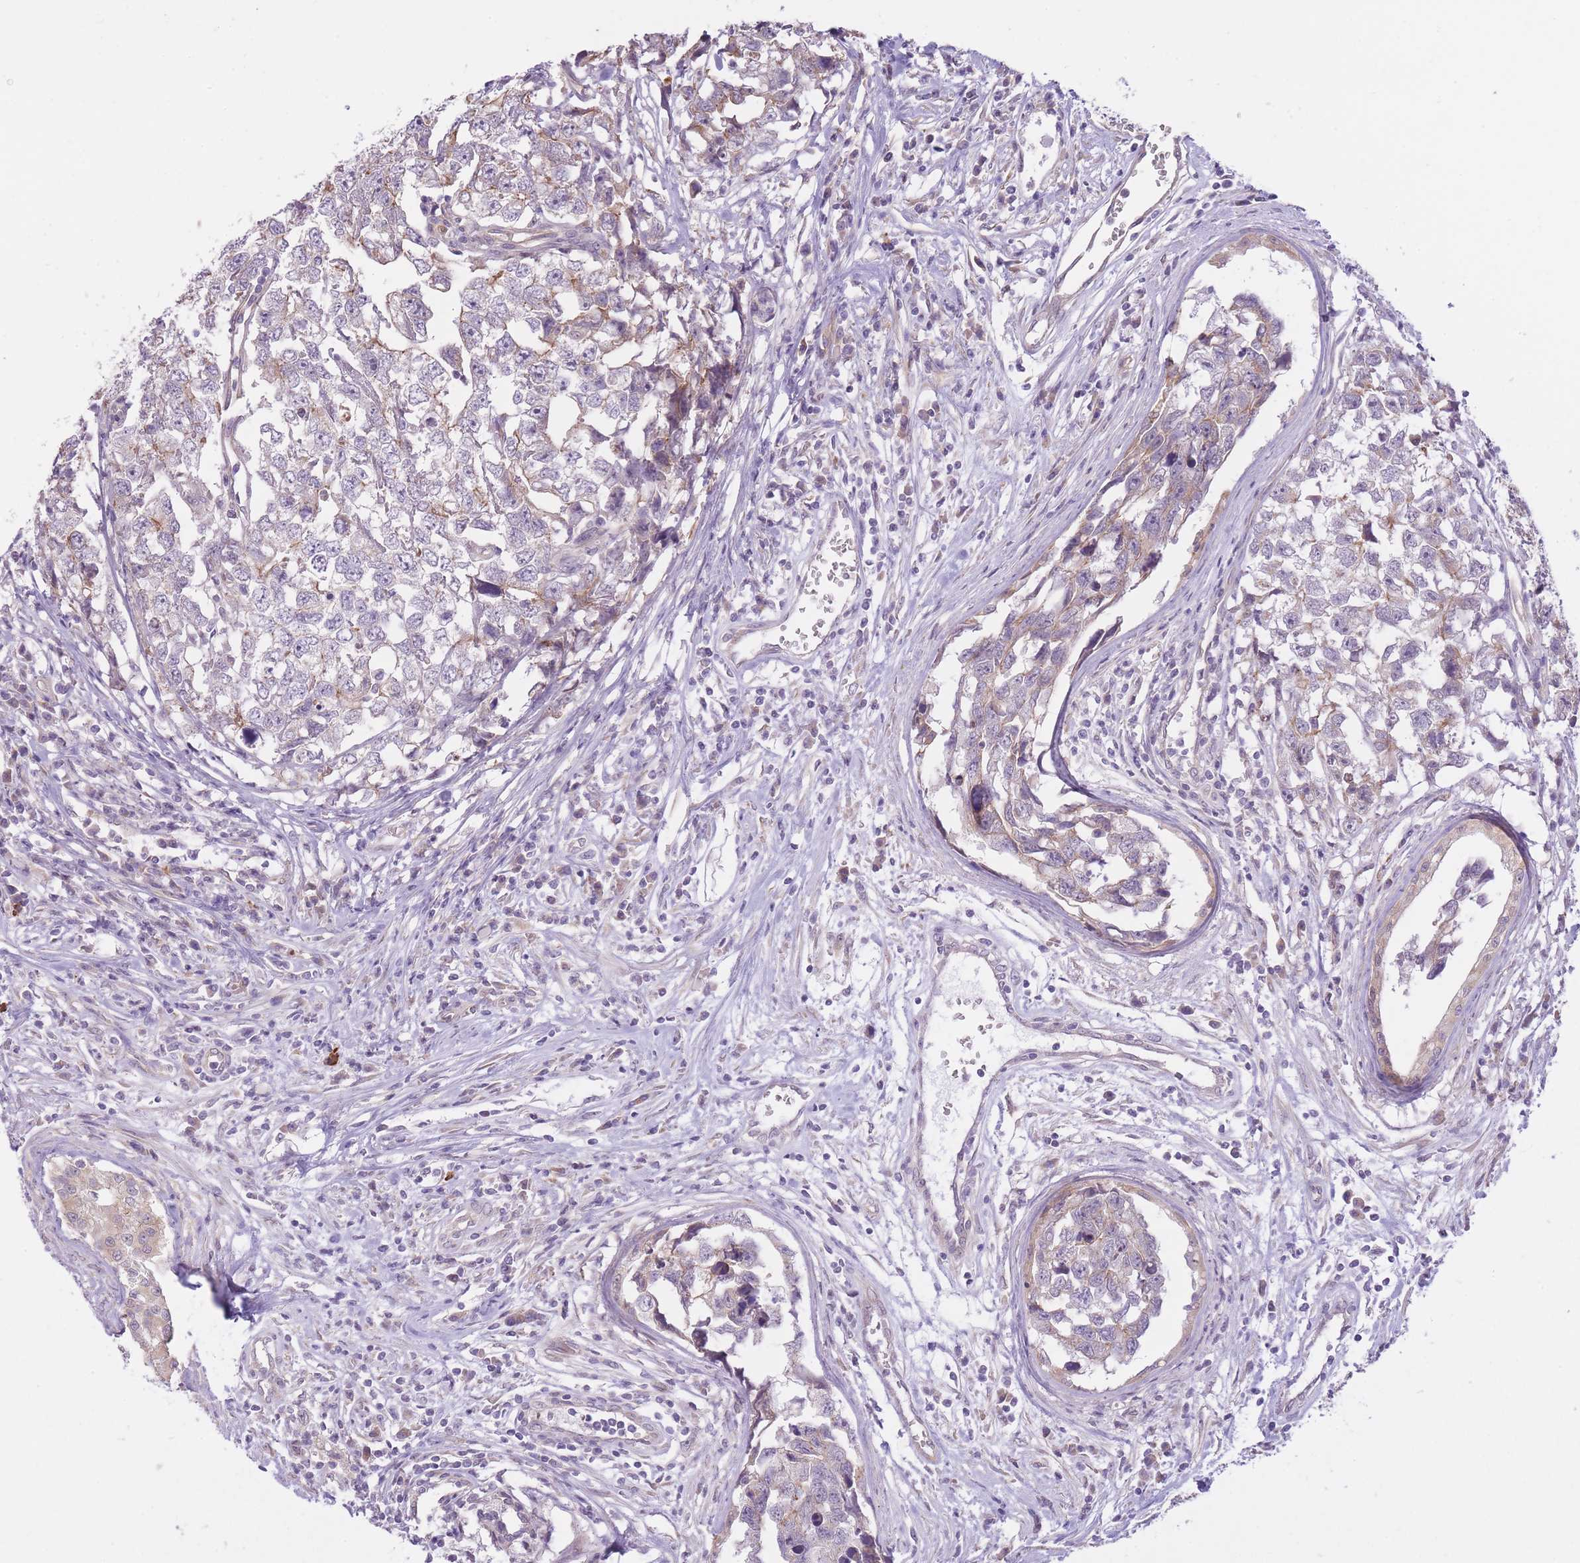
{"staining": {"intensity": "moderate", "quantity": "<25%", "location": "cytoplasmic/membranous"}, "tissue": "testis cancer", "cell_type": "Tumor cells", "image_type": "cancer", "snomed": [{"axis": "morphology", "description": "Carcinoma, Embryonal, NOS"}, {"axis": "topography", "description": "Testis"}], "caption": "Protein expression analysis of human embryonal carcinoma (testis) reveals moderate cytoplasmic/membranous staining in about <25% of tumor cells. The protein is shown in brown color, while the nuclei are stained blue.", "gene": "REV1", "patient": {"sex": "male", "age": 22}}